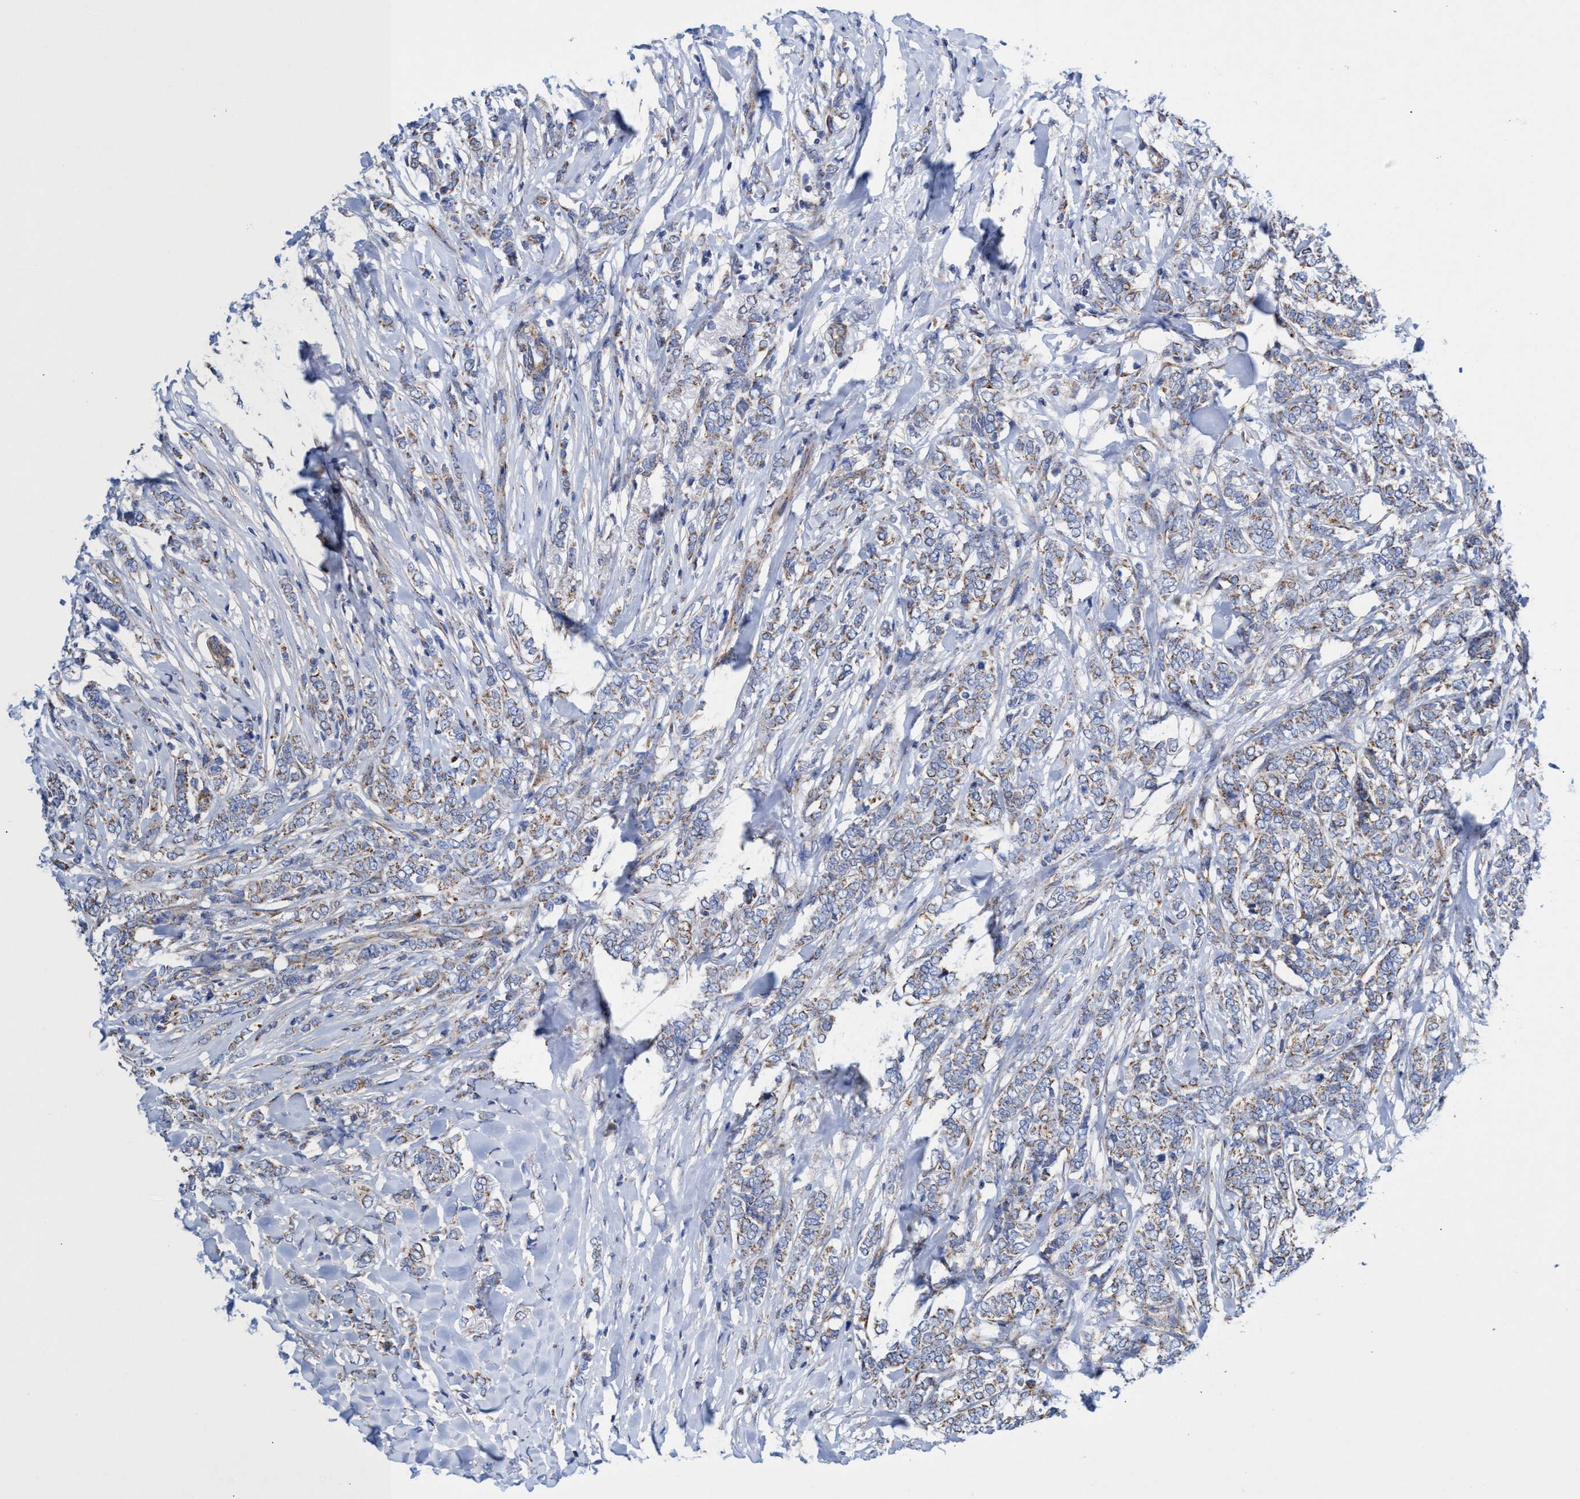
{"staining": {"intensity": "weak", "quantity": ">75%", "location": "cytoplasmic/membranous"}, "tissue": "breast cancer", "cell_type": "Tumor cells", "image_type": "cancer", "snomed": [{"axis": "morphology", "description": "Lobular carcinoma"}, {"axis": "topography", "description": "Skin"}, {"axis": "topography", "description": "Breast"}], "caption": "A brown stain highlights weak cytoplasmic/membranous positivity of a protein in breast lobular carcinoma tumor cells.", "gene": "ZNF750", "patient": {"sex": "female", "age": 46}}